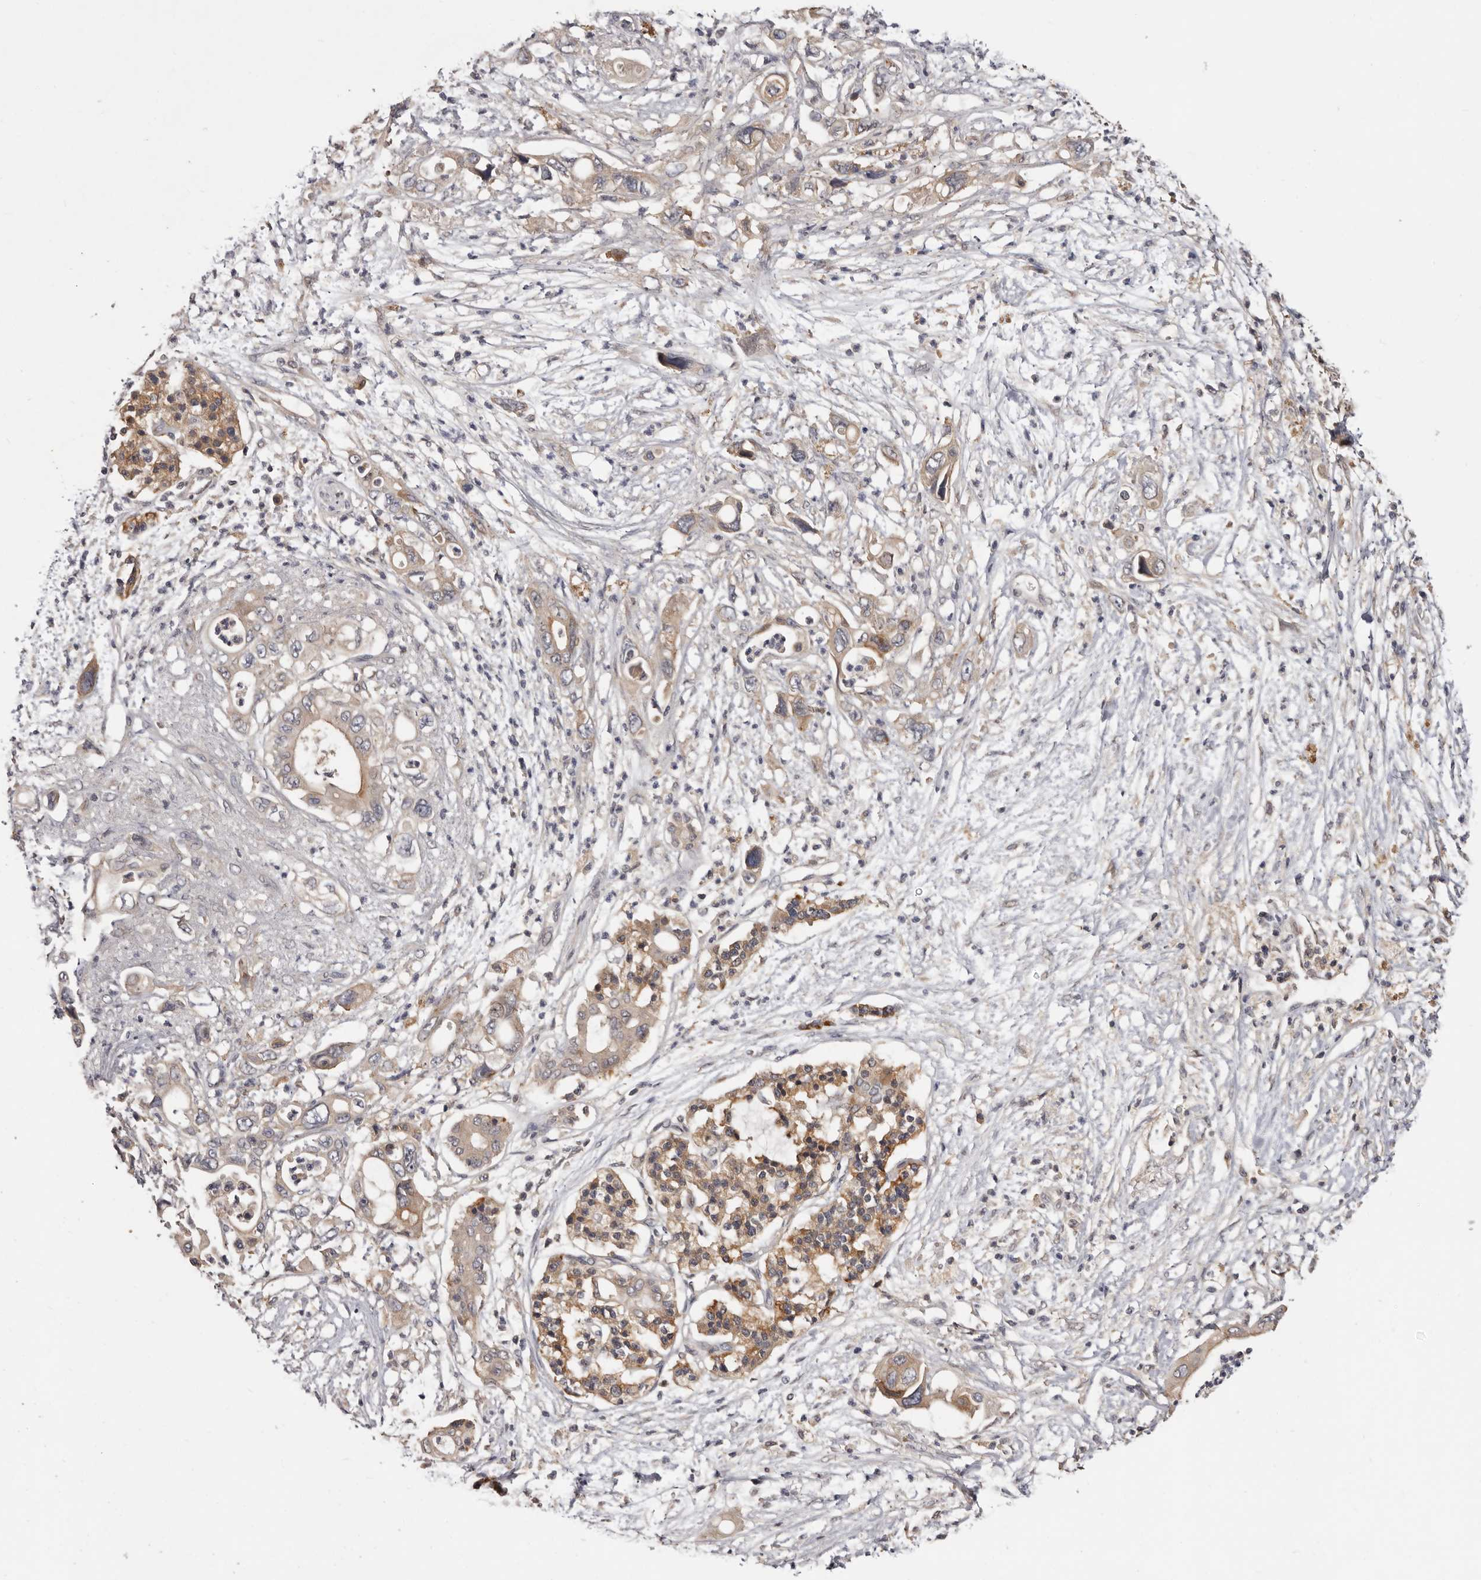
{"staining": {"intensity": "weak", "quantity": ">75%", "location": "cytoplasmic/membranous"}, "tissue": "pancreatic cancer", "cell_type": "Tumor cells", "image_type": "cancer", "snomed": [{"axis": "morphology", "description": "Adenocarcinoma, NOS"}, {"axis": "topography", "description": "Pancreas"}], "caption": "Adenocarcinoma (pancreatic) was stained to show a protein in brown. There is low levels of weak cytoplasmic/membranous staining in approximately >75% of tumor cells.", "gene": "INAVA", "patient": {"sex": "male", "age": 66}}